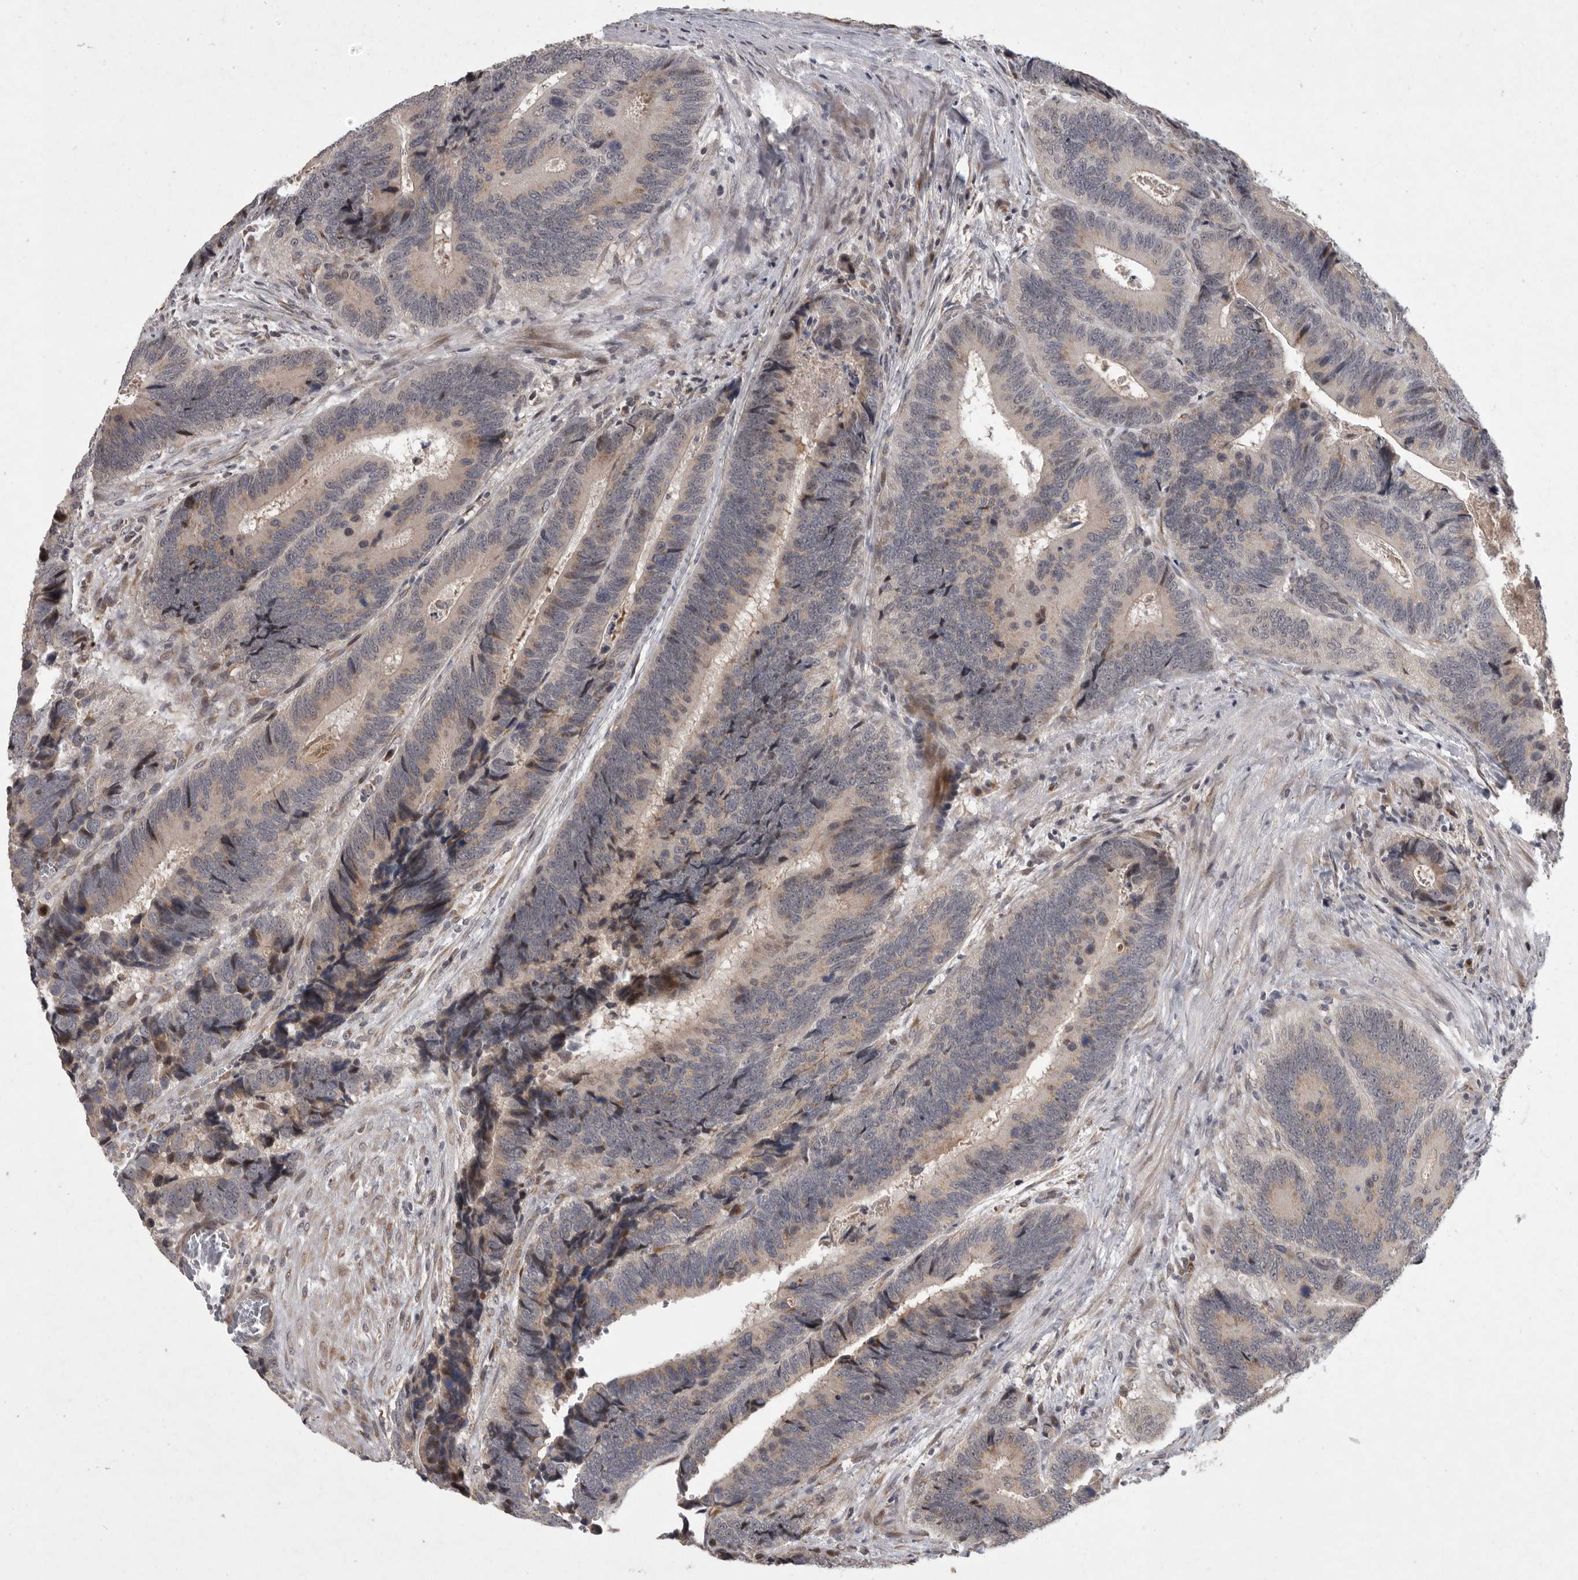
{"staining": {"intensity": "weak", "quantity": "25%-75%", "location": "cytoplasmic/membranous"}, "tissue": "colorectal cancer", "cell_type": "Tumor cells", "image_type": "cancer", "snomed": [{"axis": "morphology", "description": "Inflammation, NOS"}, {"axis": "morphology", "description": "Adenocarcinoma, NOS"}, {"axis": "topography", "description": "Colon"}], "caption": "Tumor cells reveal weak cytoplasmic/membranous positivity in approximately 25%-75% of cells in colorectal cancer (adenocarcinoma).", "gene": "MAN2A1", "patient": {"sex": "male", "age": 72}}